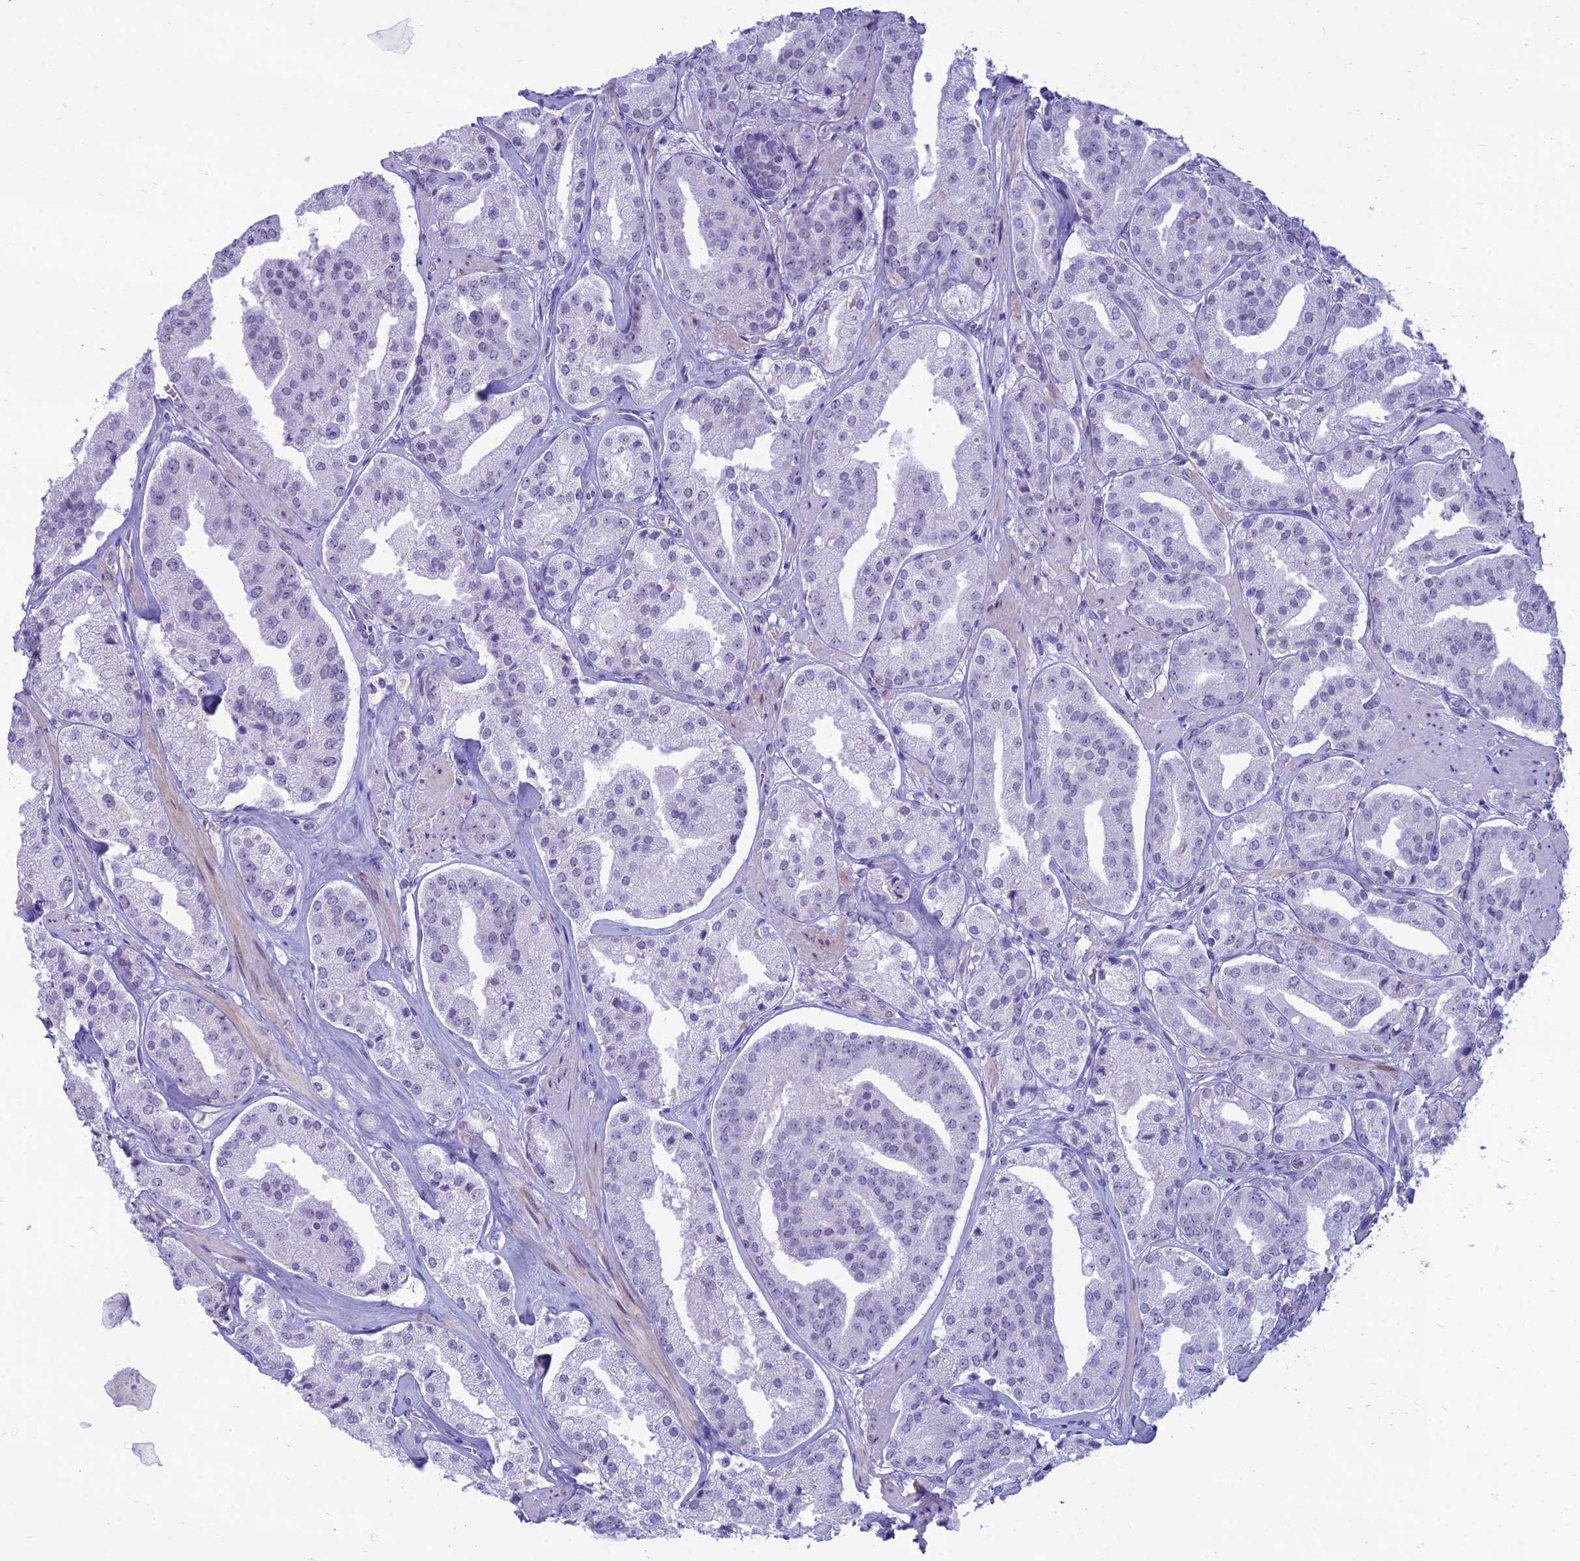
{"staining": {"intensity": "negative", "quantity": "none", "location": "none"}, "tissue": "prostate cancer", "cell_type": "Tumor cells", "image_type": "cancer", "snomed": [{"axis": "morphology", "description": "Adenocarcinoma, High grade"}, {"axis": "topography", "description": "Prostate"}], "caption": "High power microscopy histopathology image of an immunohistochemistry micrograph of adenocarcinoma (high-grade) (prostate), revealing no significant positivity in tumor cells. The staining is performed using DAB brown chromogen with nuclei counter-stained in using hematoxylin.", "gene": "DHX40", "patient": {"sex": "male", "age": 63}}